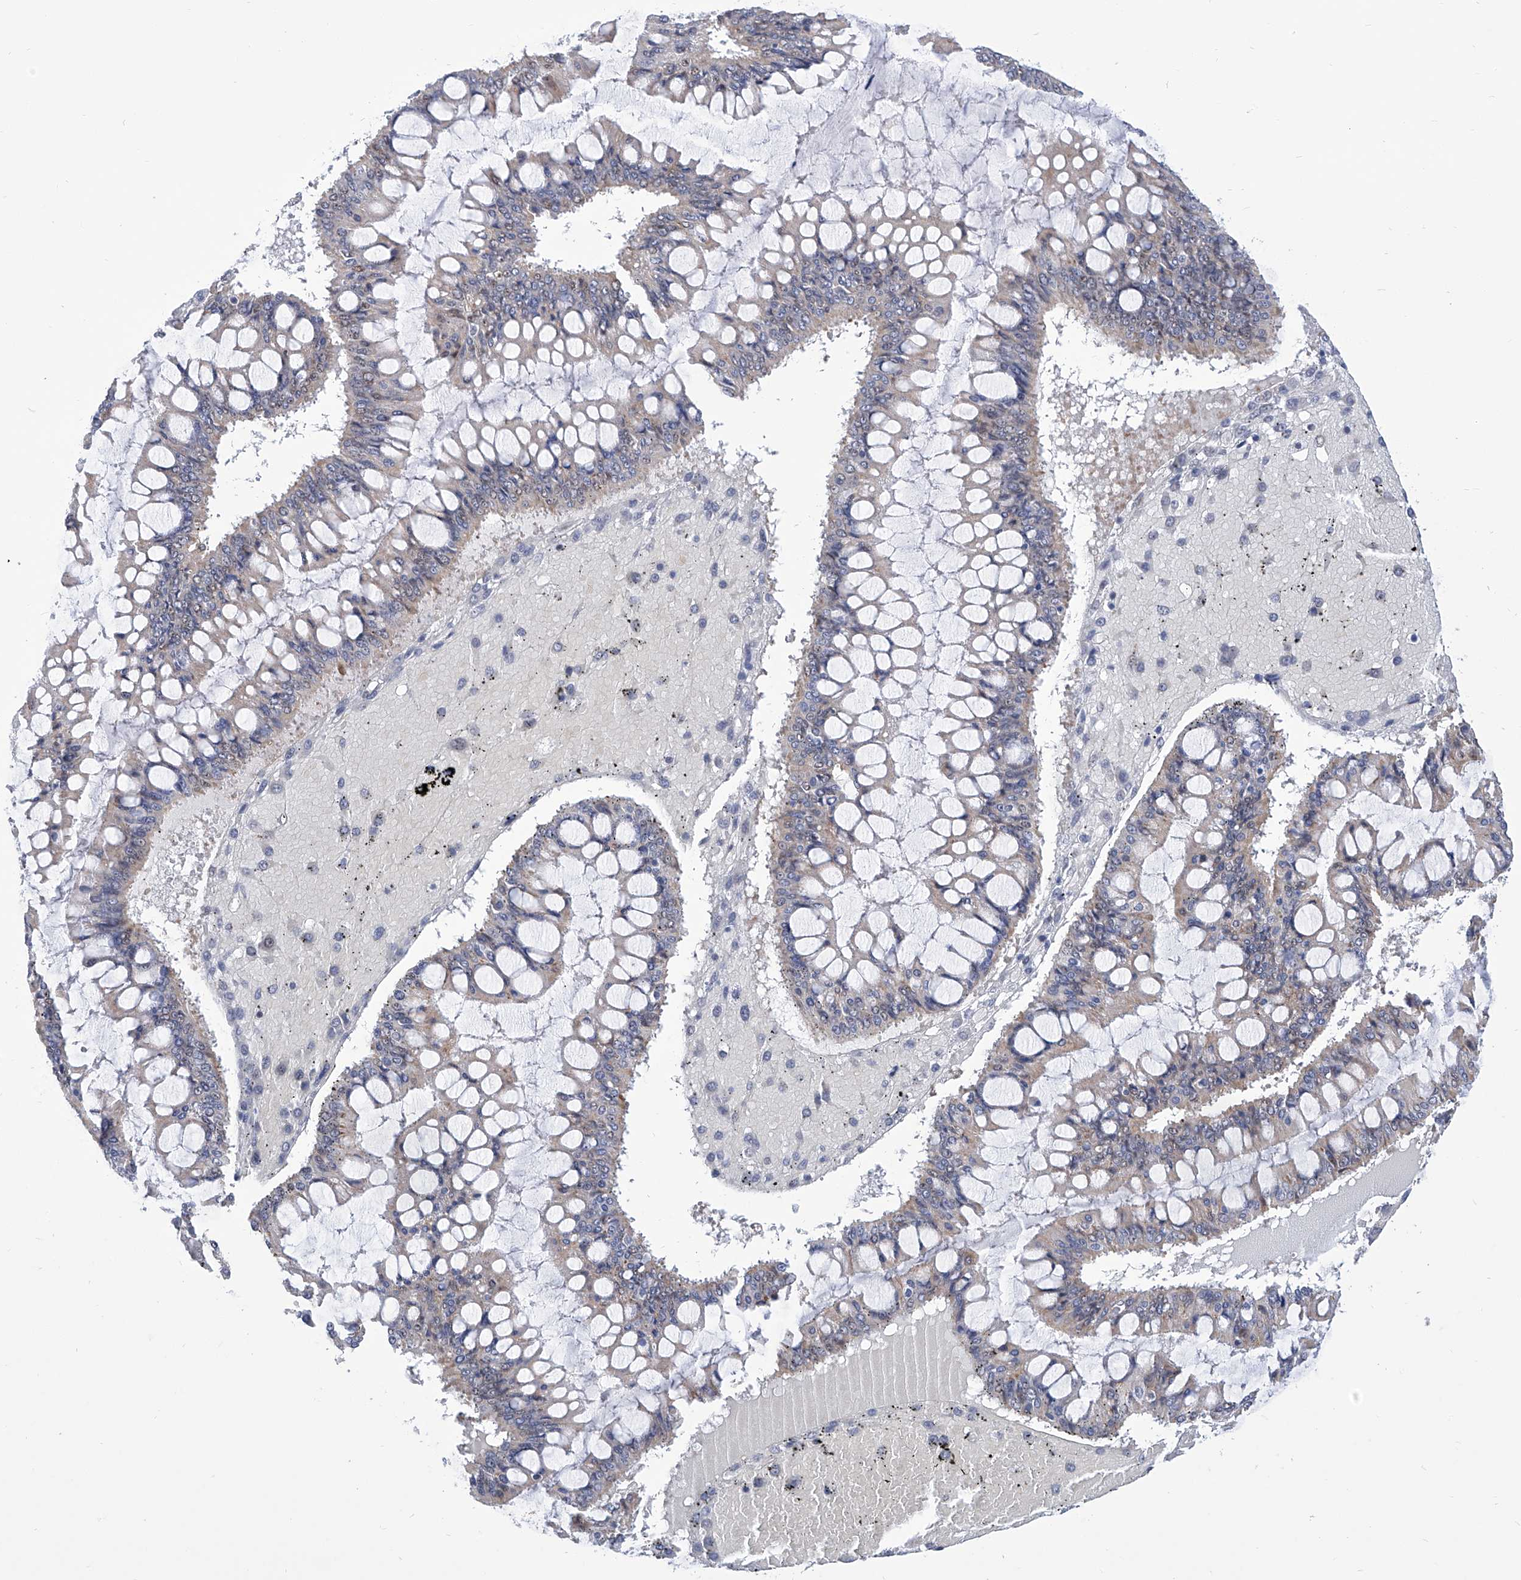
{"staining": {"intensity": "negative", "quantity": "none", "location": "none"}, "tissue": "ovarian cancer", "cell_type": "Tumor cells", "image_type": "cancer", "snomed": [{"axis": "morphology", "description": "Cystadenocarcinoma, mucinous, NOS"}, {"axis": "topography", "description": "Ovary"}], "caption": "Image shows no protein positivity in tumor cells of ovarian mucinous cystadenocarcinoma tissue.", "gene": "SART1", "patient": {"sex": "female", "age": 73}}